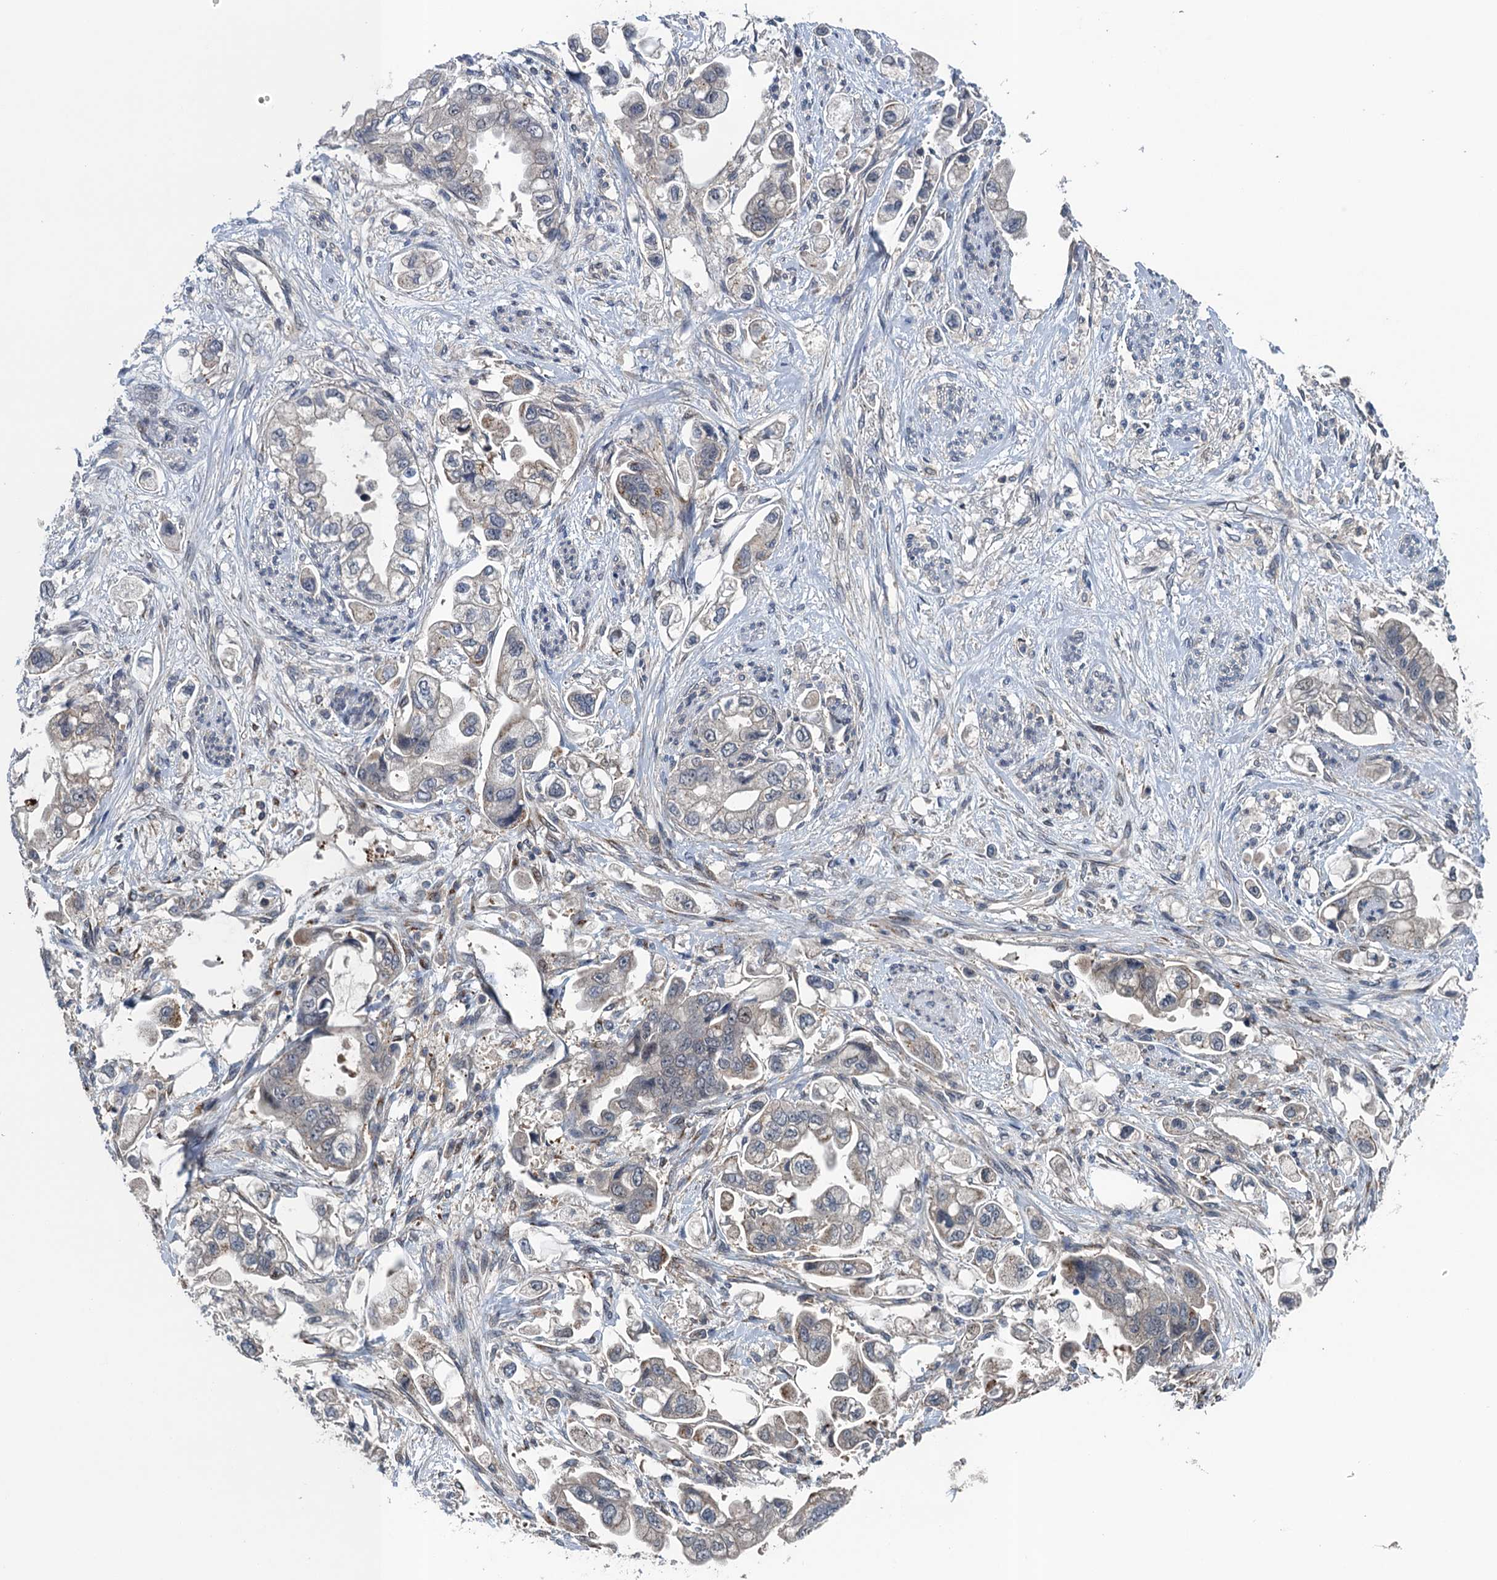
{"staining": {"intensity": "weak", "quantity": "<25%", "location": "cytoplasmic/membranous"}, "tissue": "stomach cancer", "cell_type": "Tumor cells", "image_type": "cancer", "snomed": [{"axis": "morphology", "description": "Adenocarcinoma, NOS"}, {"axis": "topography", "description": "Stomach"}], "caption": "Immunohistochemistry image of neoplastic tissue: stomach cancer (adenocarcinoma) stained with DAB (3,3'-diaminobenzidine) reveals no significant protein positivity in tumor cells.", "gene": "RNF165", "patient": {"sex": "male", "age": 62}}